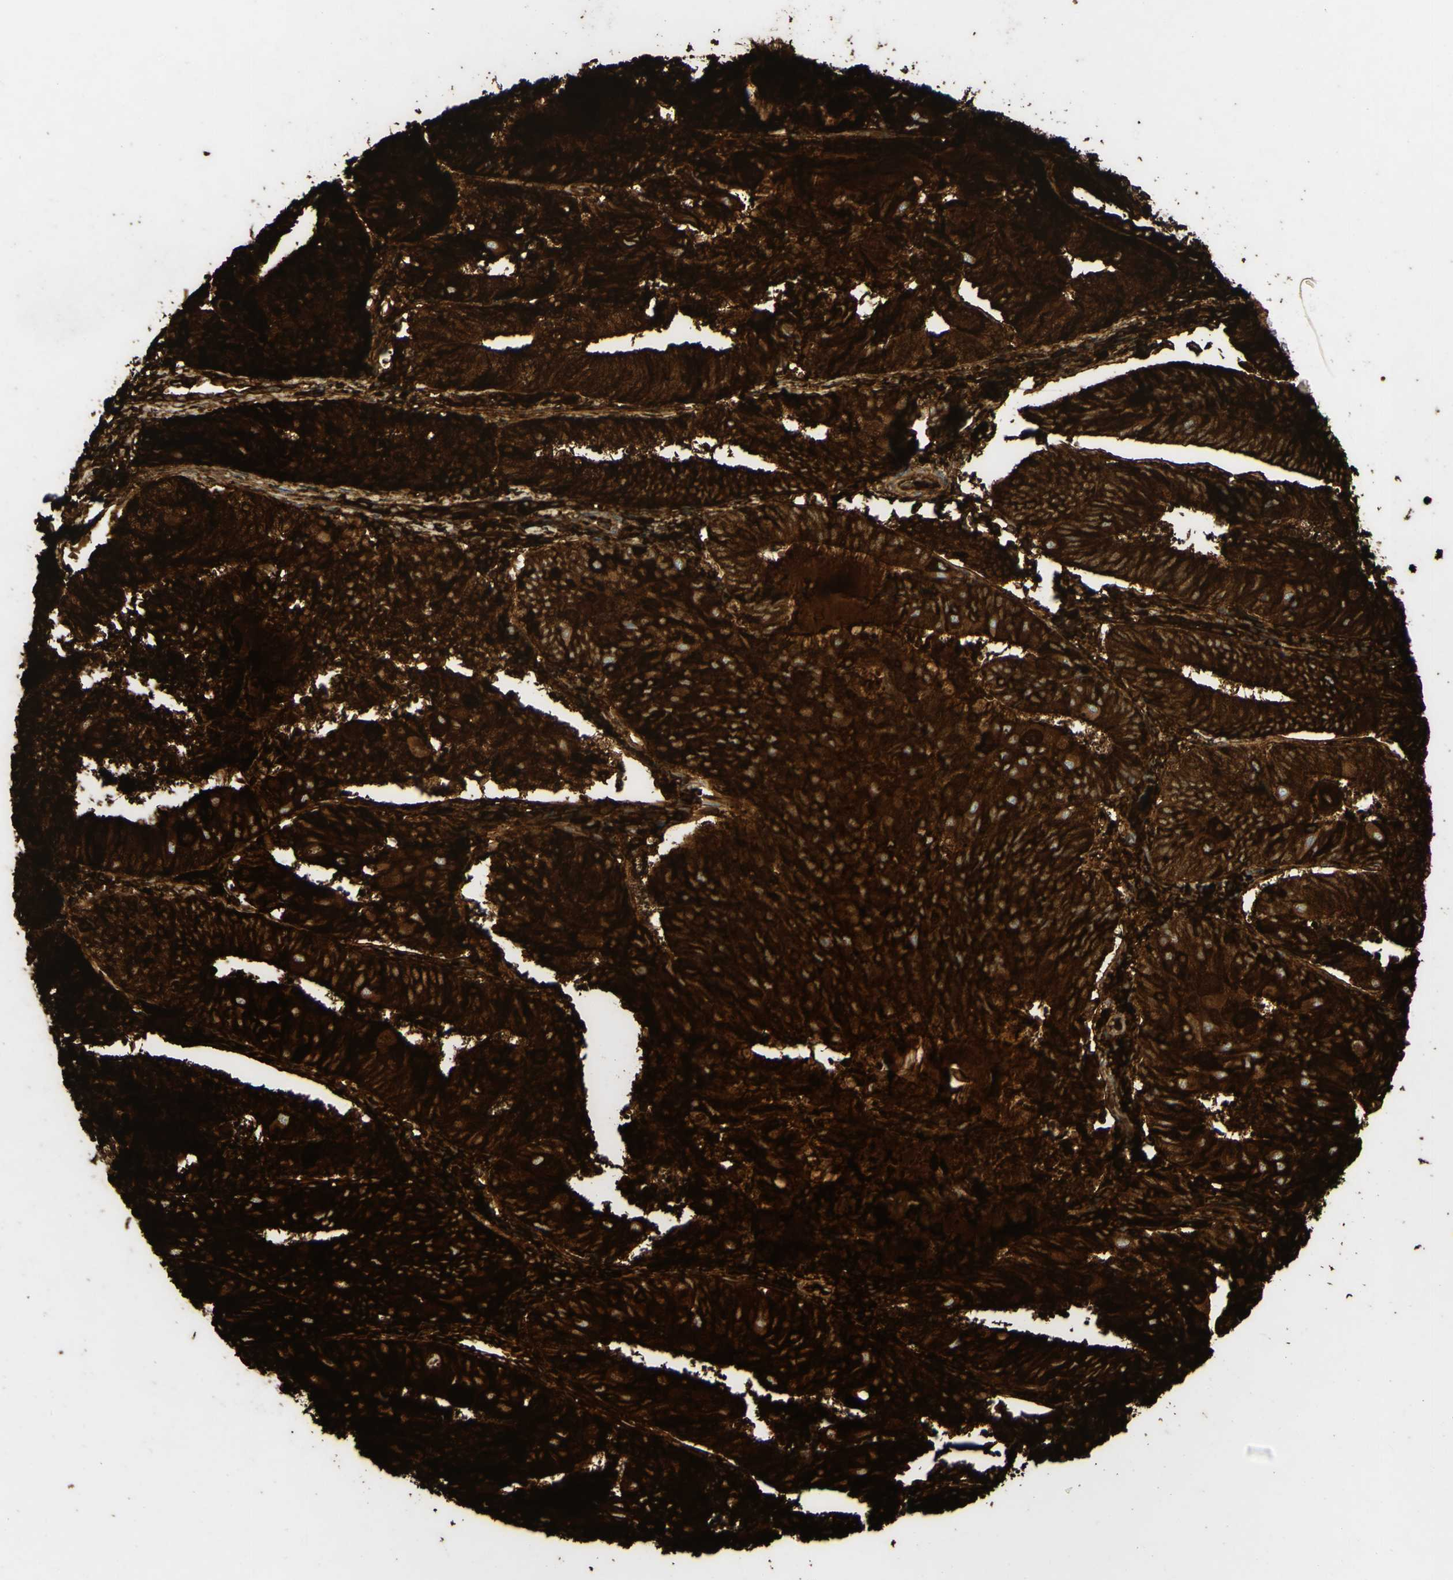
{"staining": {"intensity": "strong", "quantity": ">75%", "location": "cytoplasmic/membranous"}, "tissue": "endometrial cancer", "cell_type": "Tumor cells", "image_type": "cancer", "snomed": [{"axis": "morphology", "description": "Adenocarcinoma, NOS"}, {"axis": "topography", "description": "Endometrium"}], "caption": "Brown immunohistochemical staining in human endometrial cancer demonstrates strong cytoplasmic/membranous expression in about >75% of tumor cells.", "gene": "PIGR", "patient": {"sex": "female", "age": 81}}